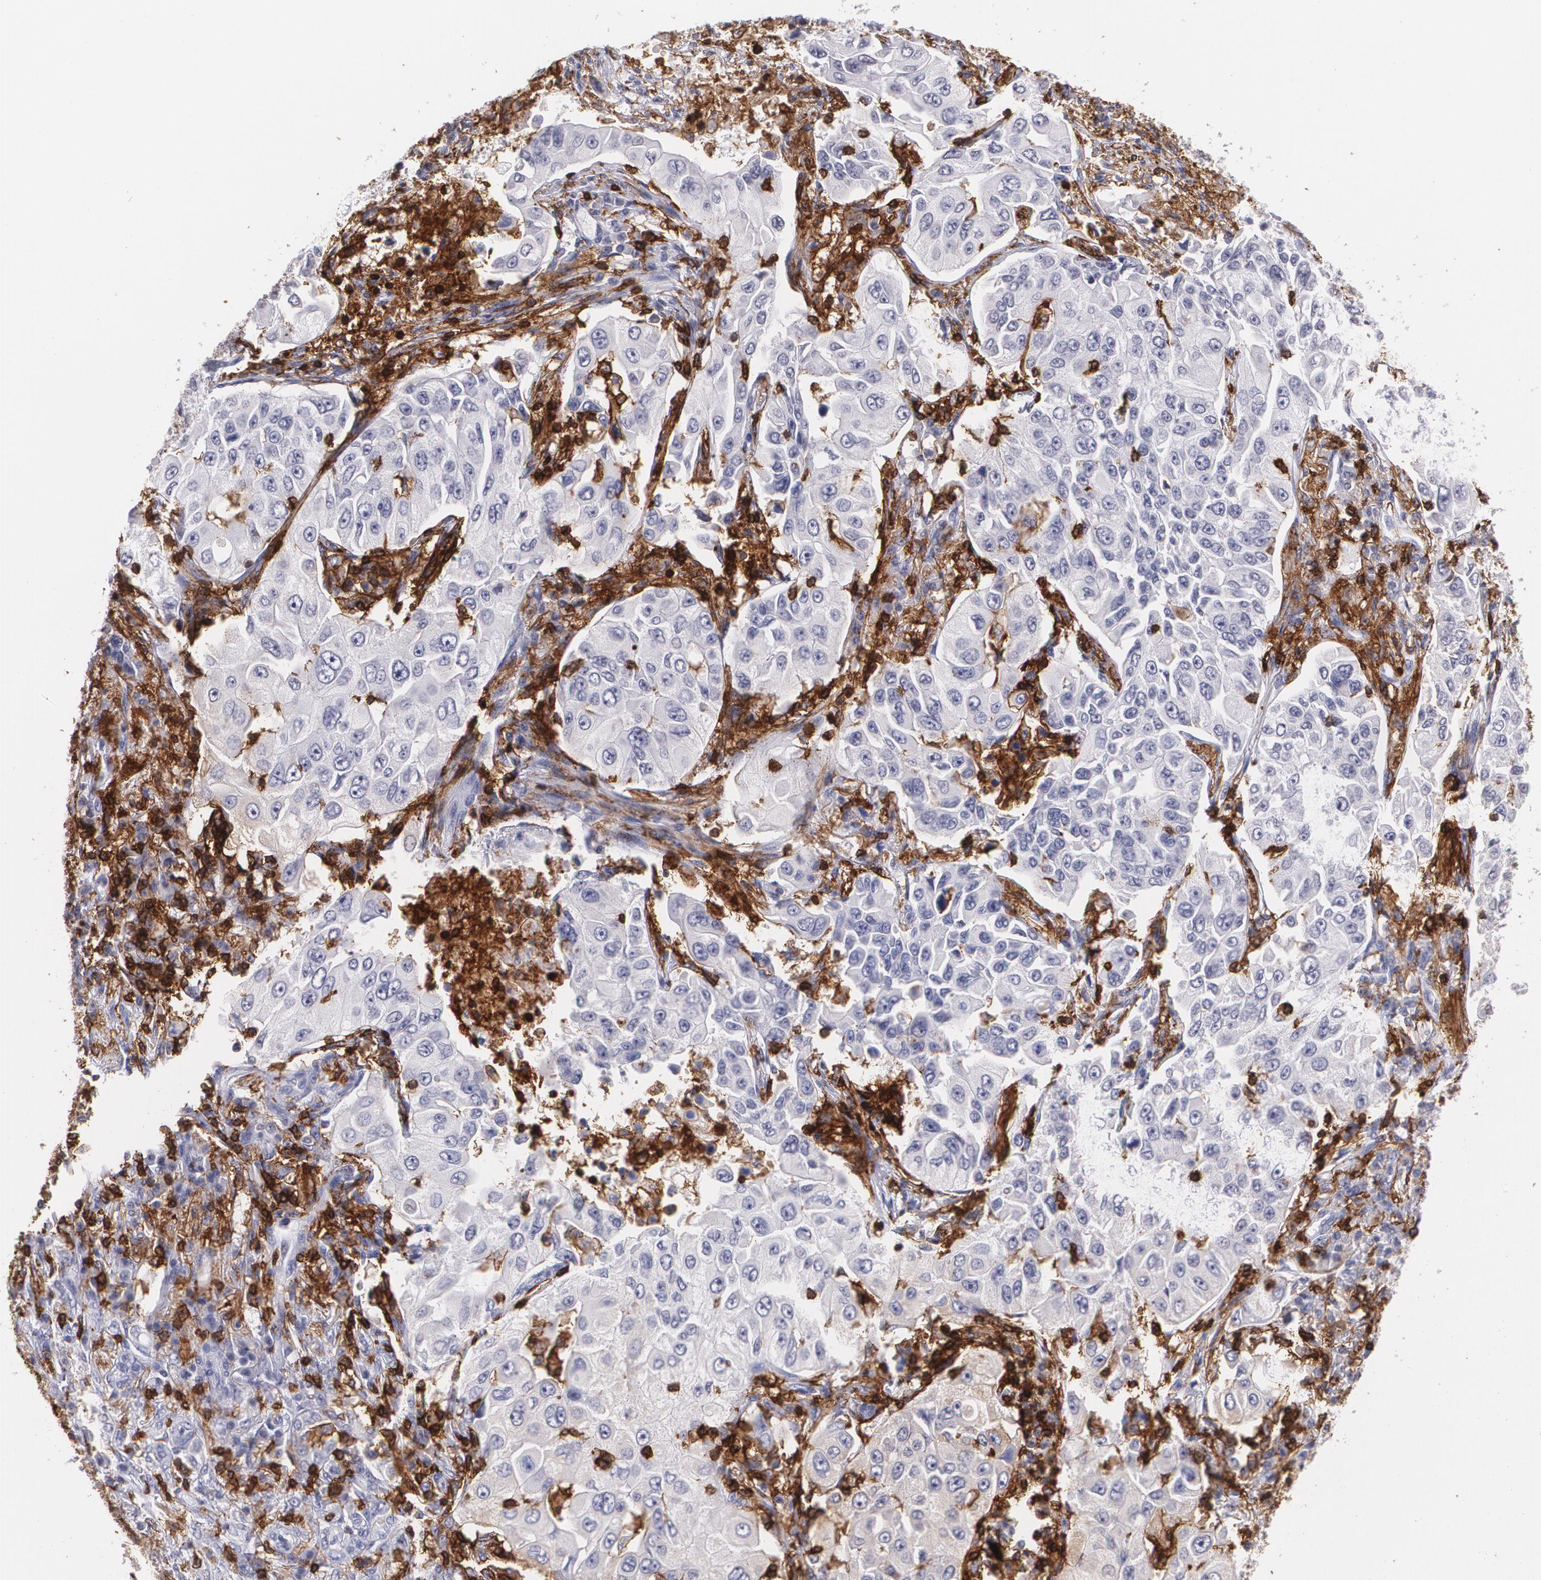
{"staining": {"intensity": "negative", "quantity": "none", "location": "none"}, "tissue": "lung cancer", "cell_type": "Tumor cells", "image_type": "cancer", "snomed": [{"axis": "morphology", "description": "Adenocarcinoma, NOS"}, {"axis": "topography", "description": "Lung"}], "caption": "Lung cancer (adenocarcinoma) was stained to show a protein in brown. There is no significant expression in tumor cells. (IHC, brightfield microscopy, high magnification).", "gene": "PTPRC", "patient": {"sex": "male", "age": 84}}